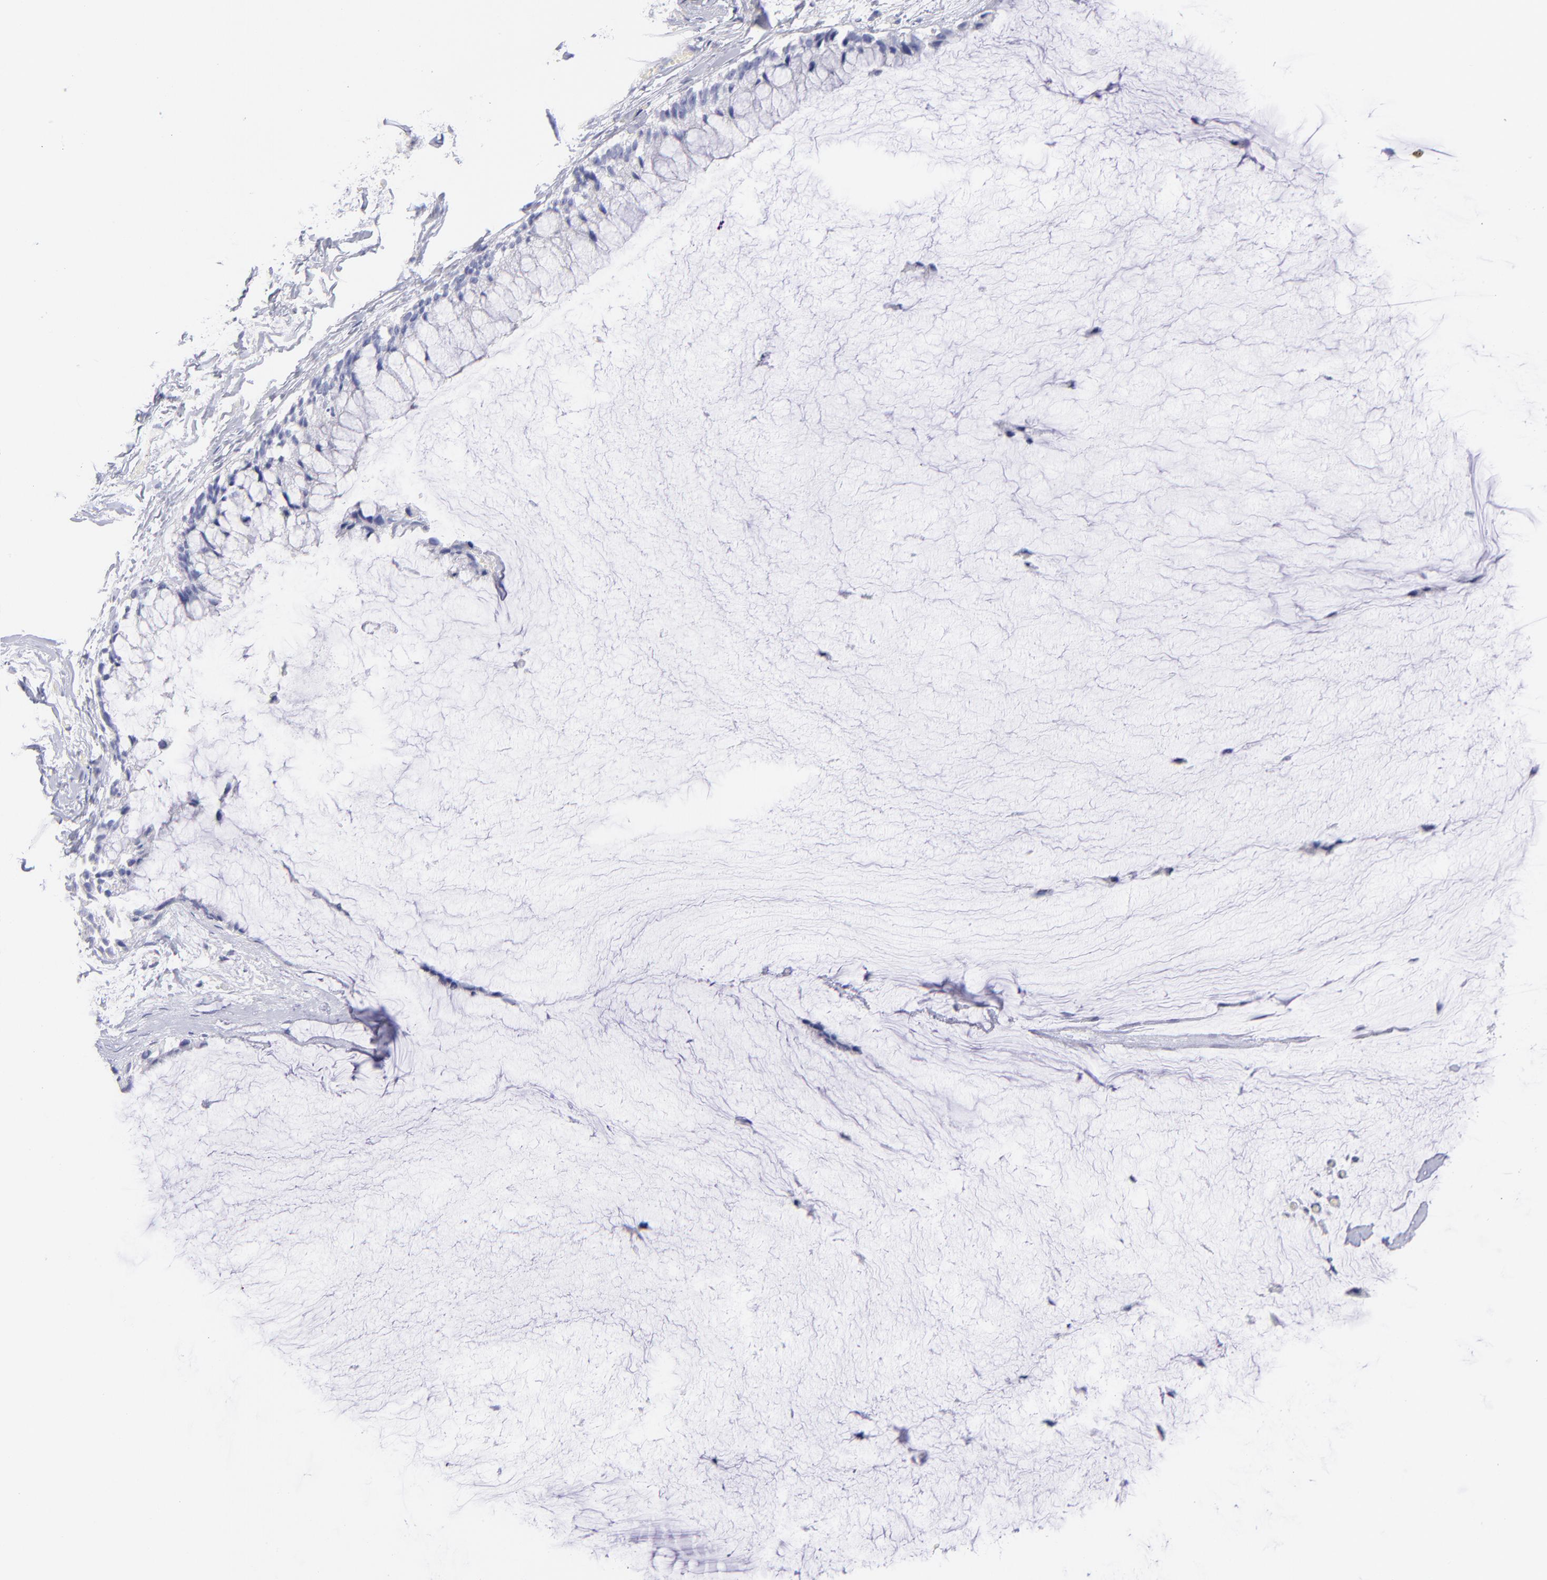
{"staining": {"intensity": "negative", "quantity": "none", "location": "none"}, "tissue": "ovarian cancer", "cell_type": "Tumor cells", "image_type": "cancer", "snomed": [{"axis": "morphology", "description": "Cystadenocarcinoma, mucinous, NOS"}, {"axis": "topography", "description": "Ovary"}], "caption": "Tumor cells are negative for protein expression in human ovarian mucinous cystadenocarcinoma. (Brightfield microscopy of DAB (3,3'-diaminobenzidine) immunohistochemistry at high magnification).", "gene": "SCGN", "patient": {"sex": "female", "age": 39}}